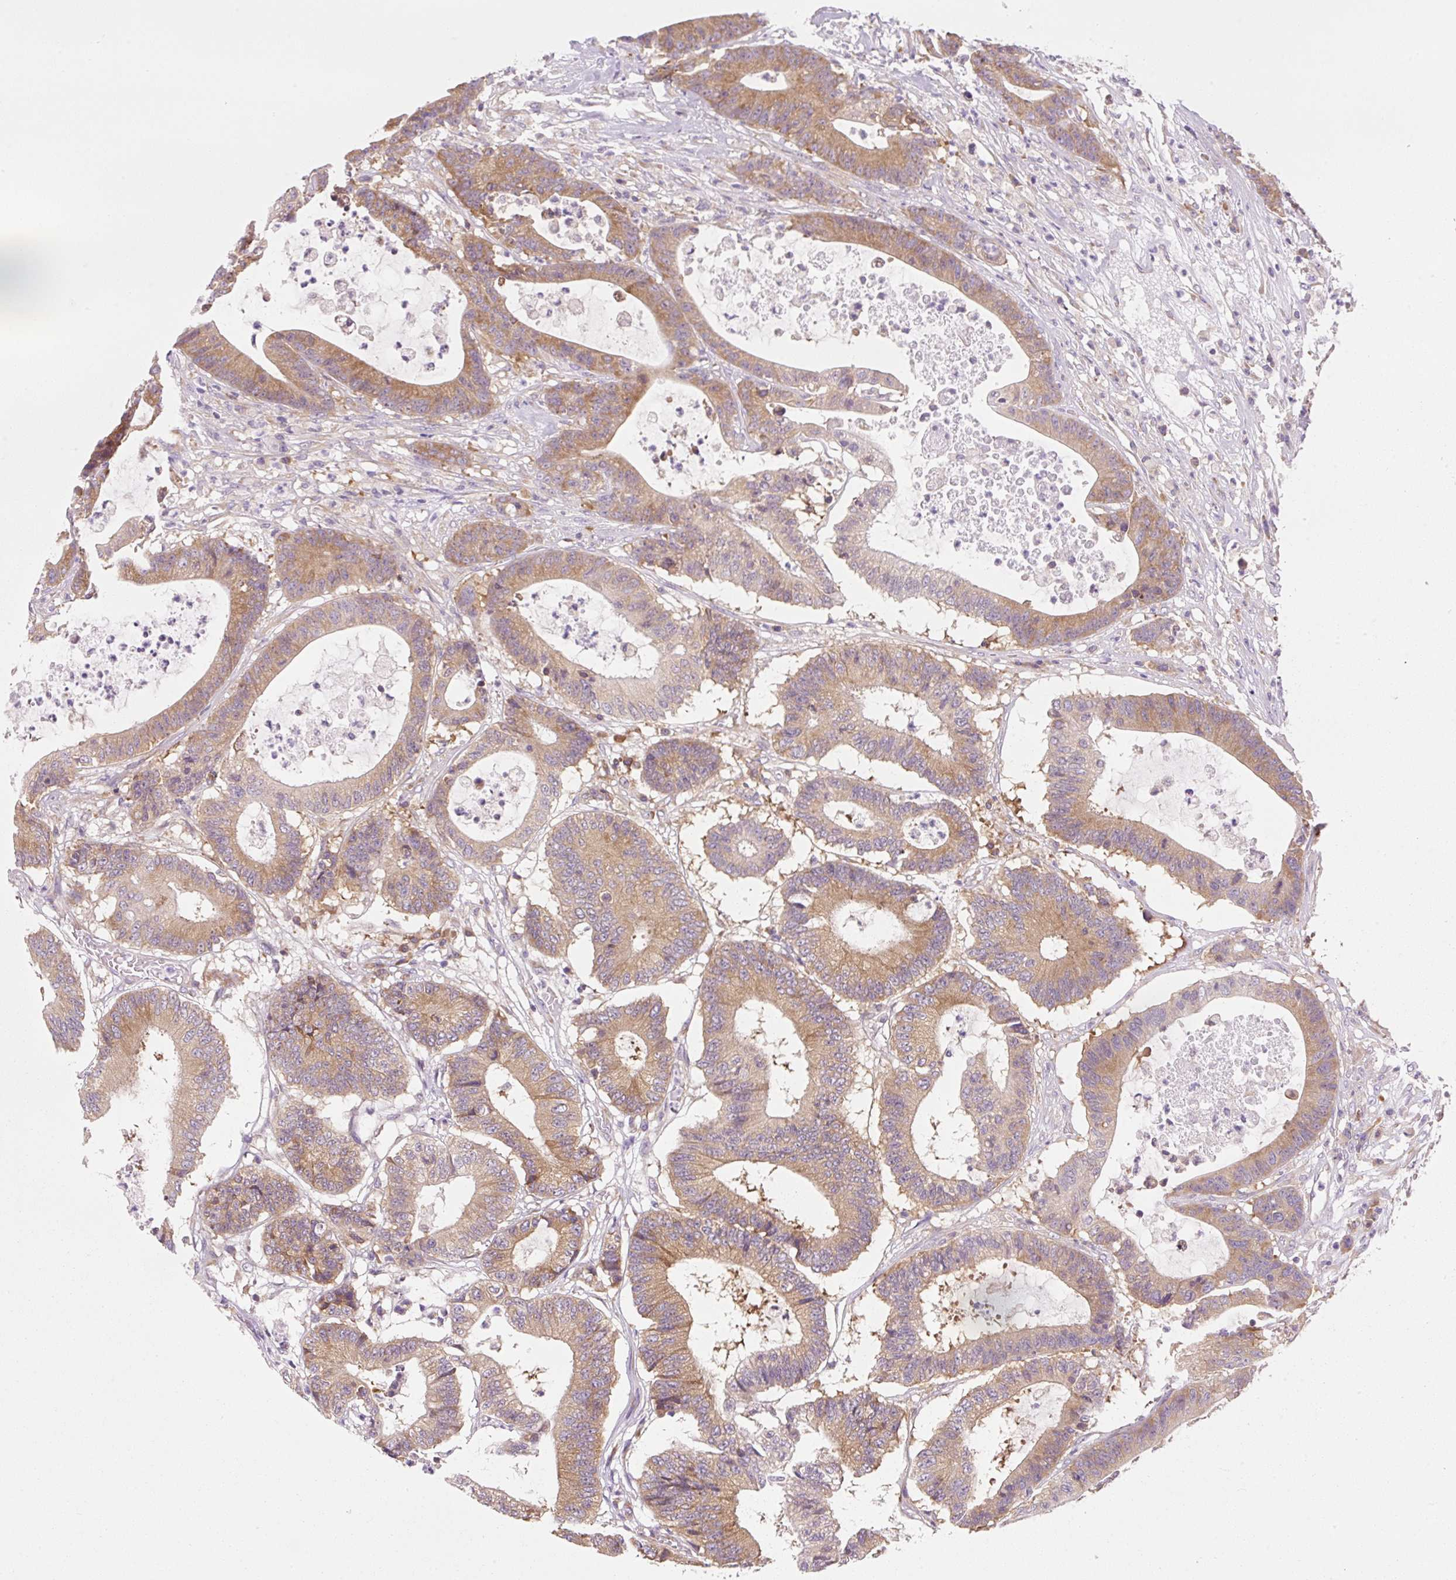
{"staining": {"intensity": "moderate", "quantity": ">75%", "location": "cytoplasmic/membranous"}, "tissue": "colorectal cancer", "cell_type": "Tumor cells", "image_type": "cancer", "snomed": [{"axis": "morphology", "description": "Adenocarcinoma, NOS"}, {"axis": "topography", "description": "Colon"}], "caption": "A micrograph of human adenocarcinoma (colorectal) stained for a protein displays moderate cytoplasmic/membranous brown staining in tumor cells.", "gene": "RPL18A", "patient": {"sex": "female", "age": 84}}